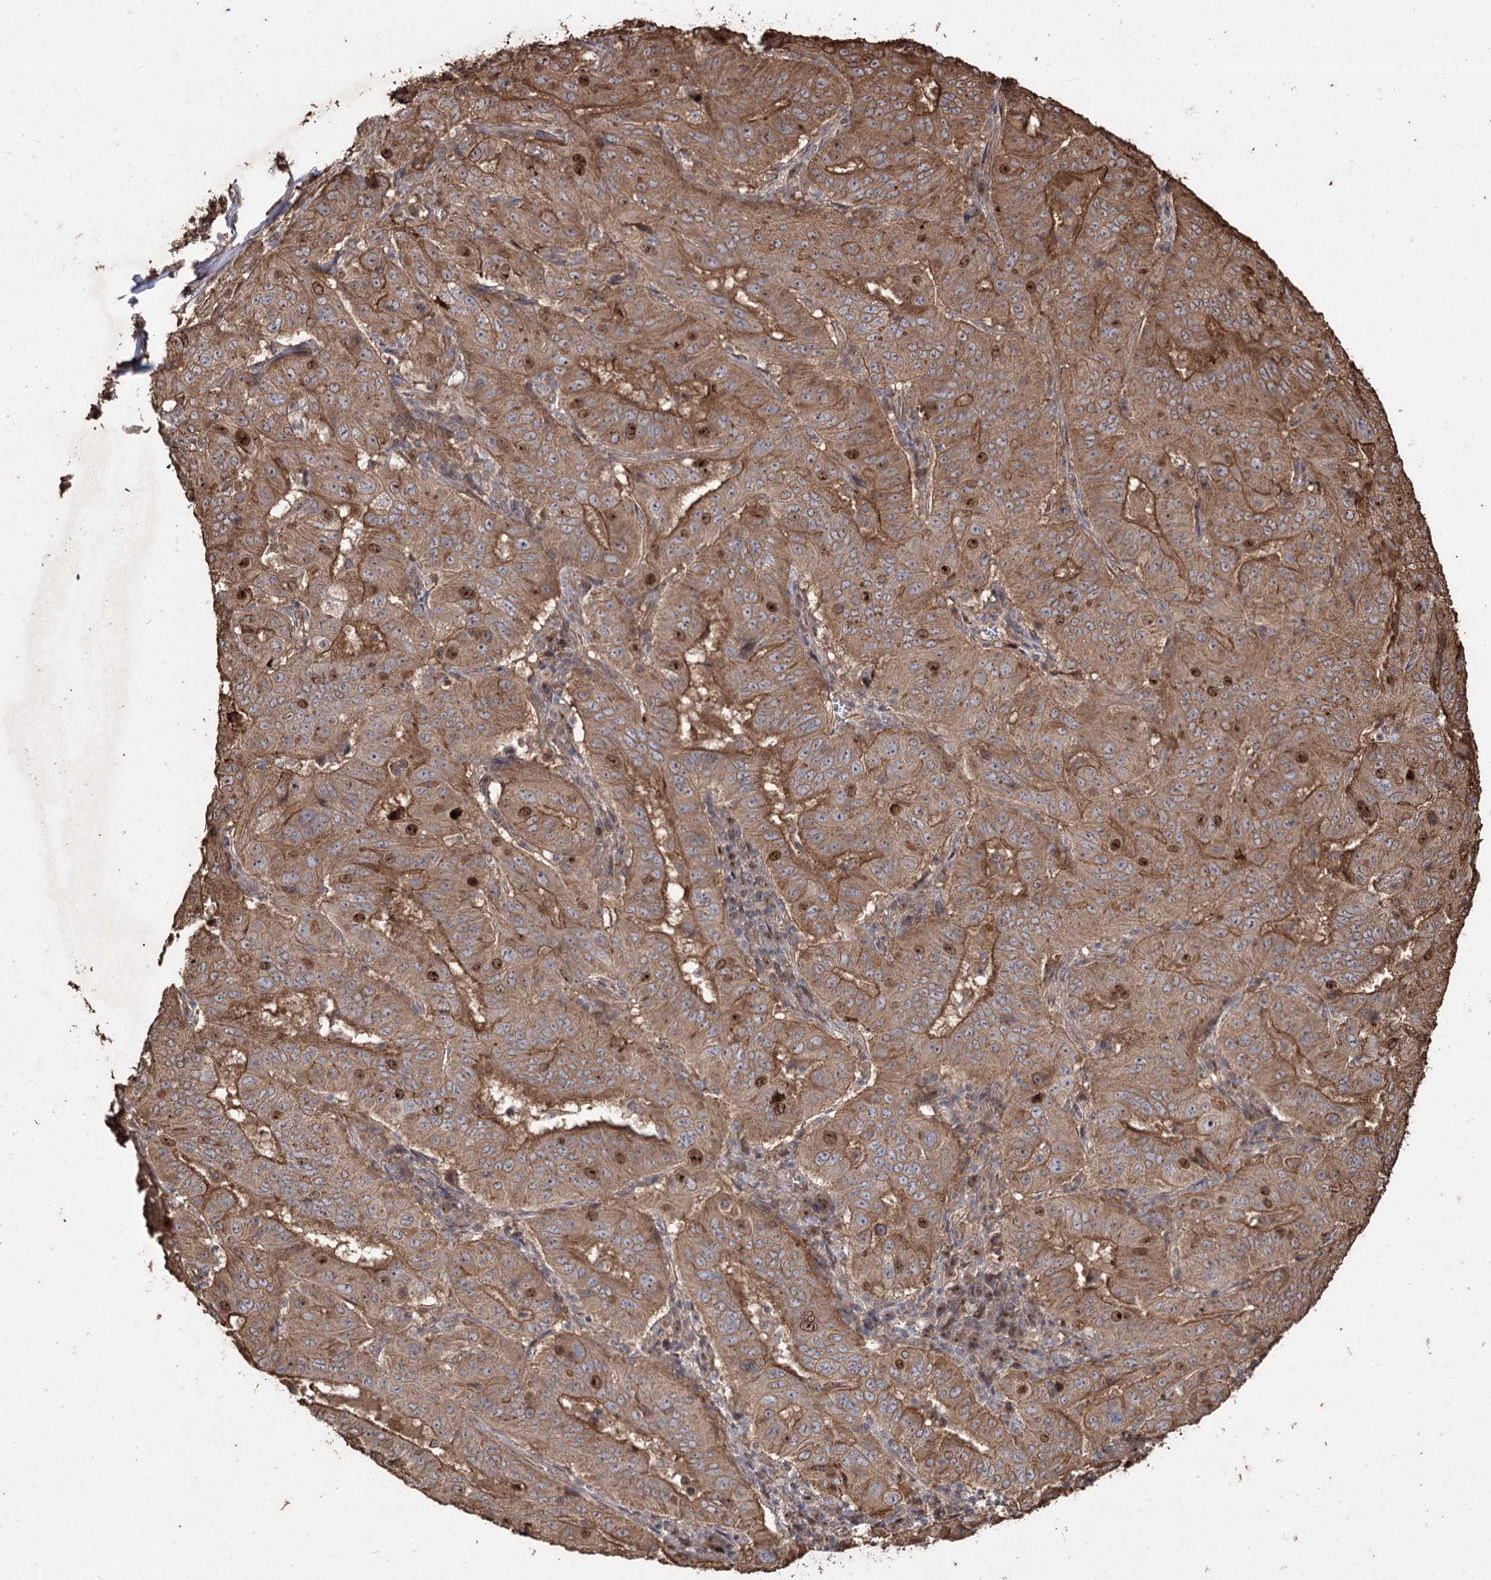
{"staining": {"intensity": "moderate", "quantity": ">75%", "location": "cytoplasmic/membranous,nuclear"}, "tissue": "pancreatic cancer", "cell_type": "Tumor cells", "image_type": "cancer", "snomed": [{"axis": "morphology", "description": "Adenocarcinoma, NOS"}, {"axis": "topography", "description": "Pancreas"}], "caption": "This is an image of immunohistochemistry staining of pancreatic cancer, which shows moderate staining in the cytoplasmic/membranous and nuclear of tumor cells.", "gene": "PRC1", "patient": {"sex": "male", "age": 63}}